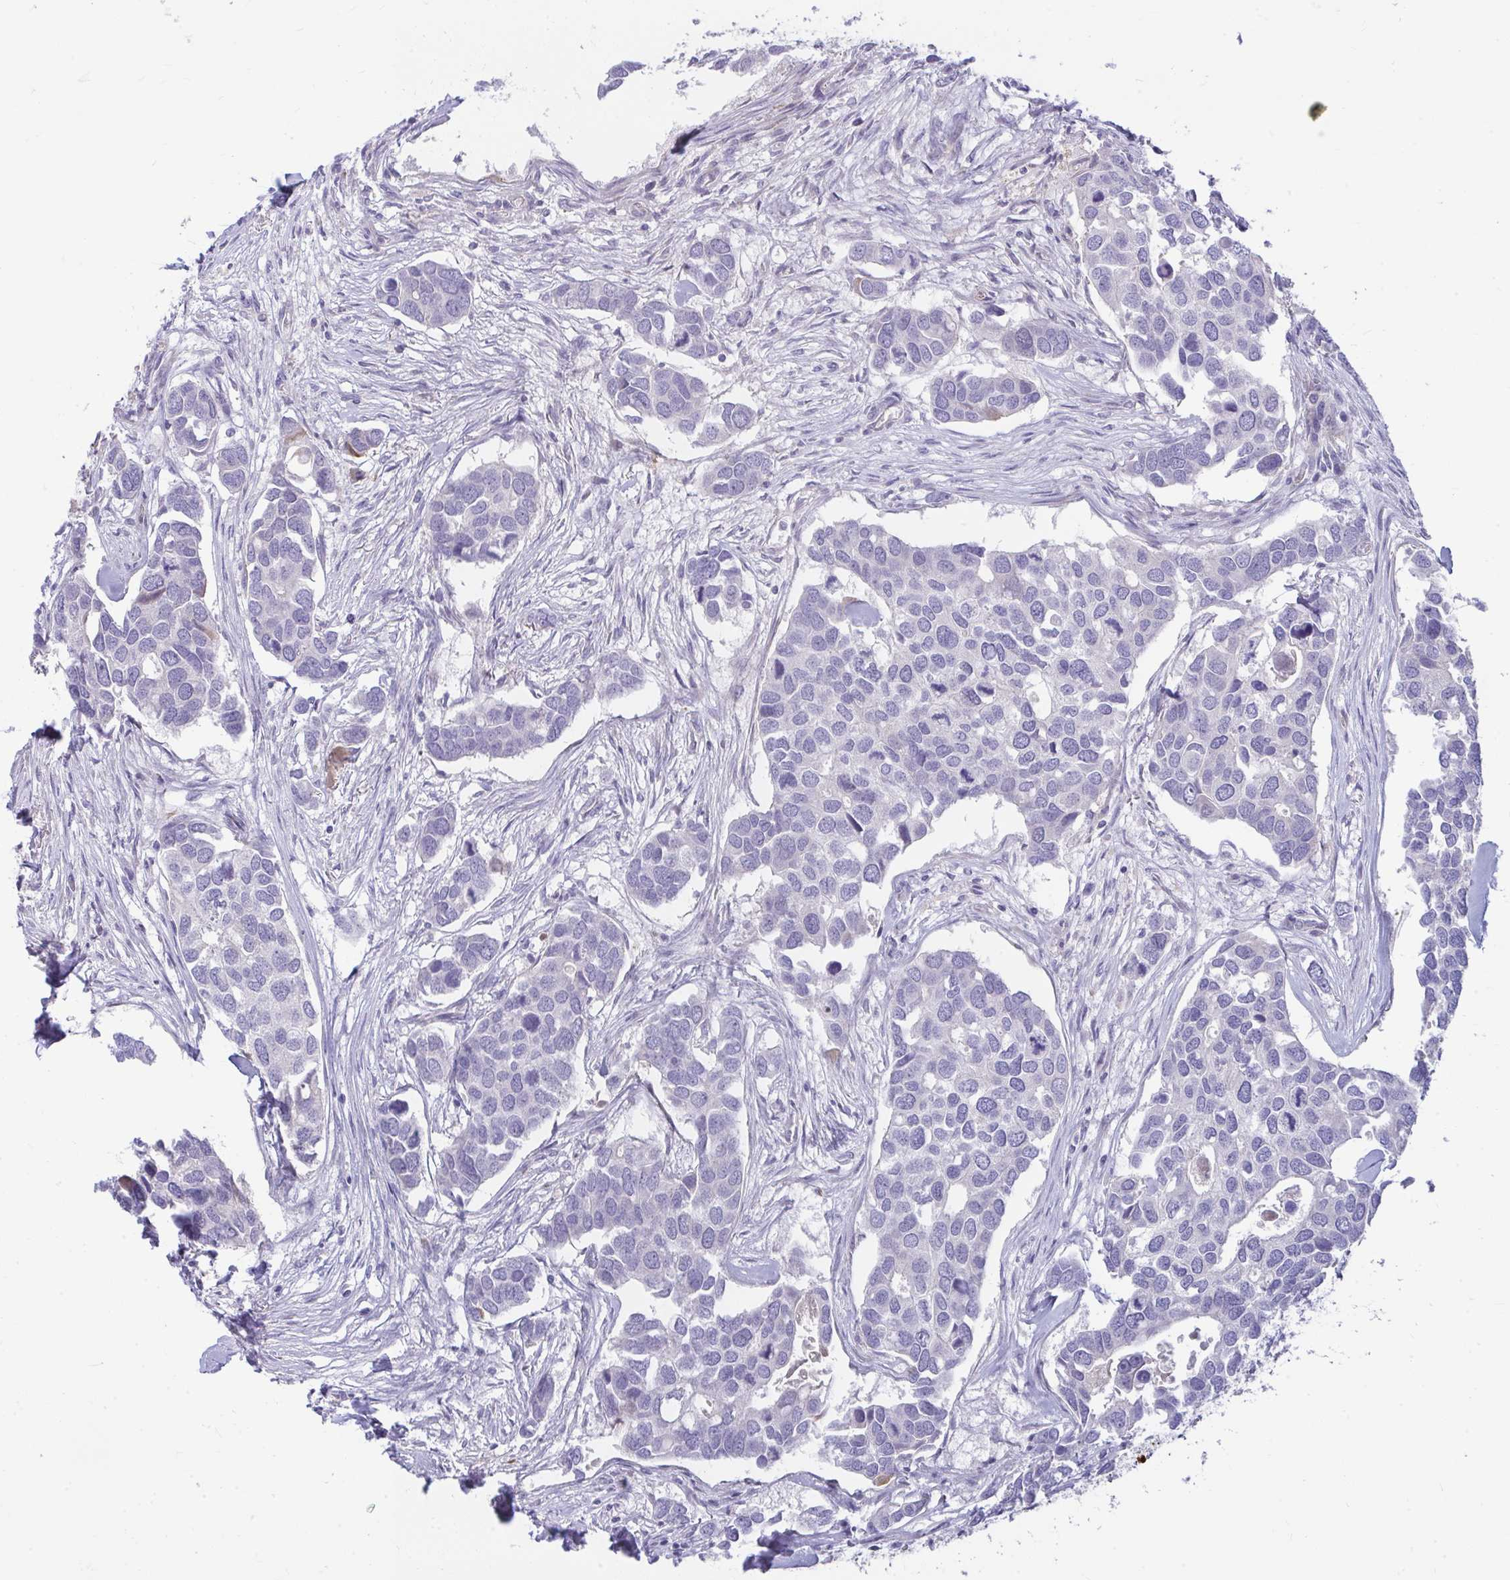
{"staining": {"intensity": "negative", "quantity": "none", "location": "none"}, "tissue": "breast cancer", "cell_type": "Tumor cells", "image_type": "cancer", "snomed": [{"axis": "morphology", "description": "Duct carcinoma"}, {"axis": "topography", "description": "Breast"}], "caption": "This is an immunohistochemistry (IHC) histopathology image of human breast cancer (invasive ductal carcinoma). There is no expression in tumor cells.", "gene": "PIGZ", "patient": {"sex": "female", "age": 83}}